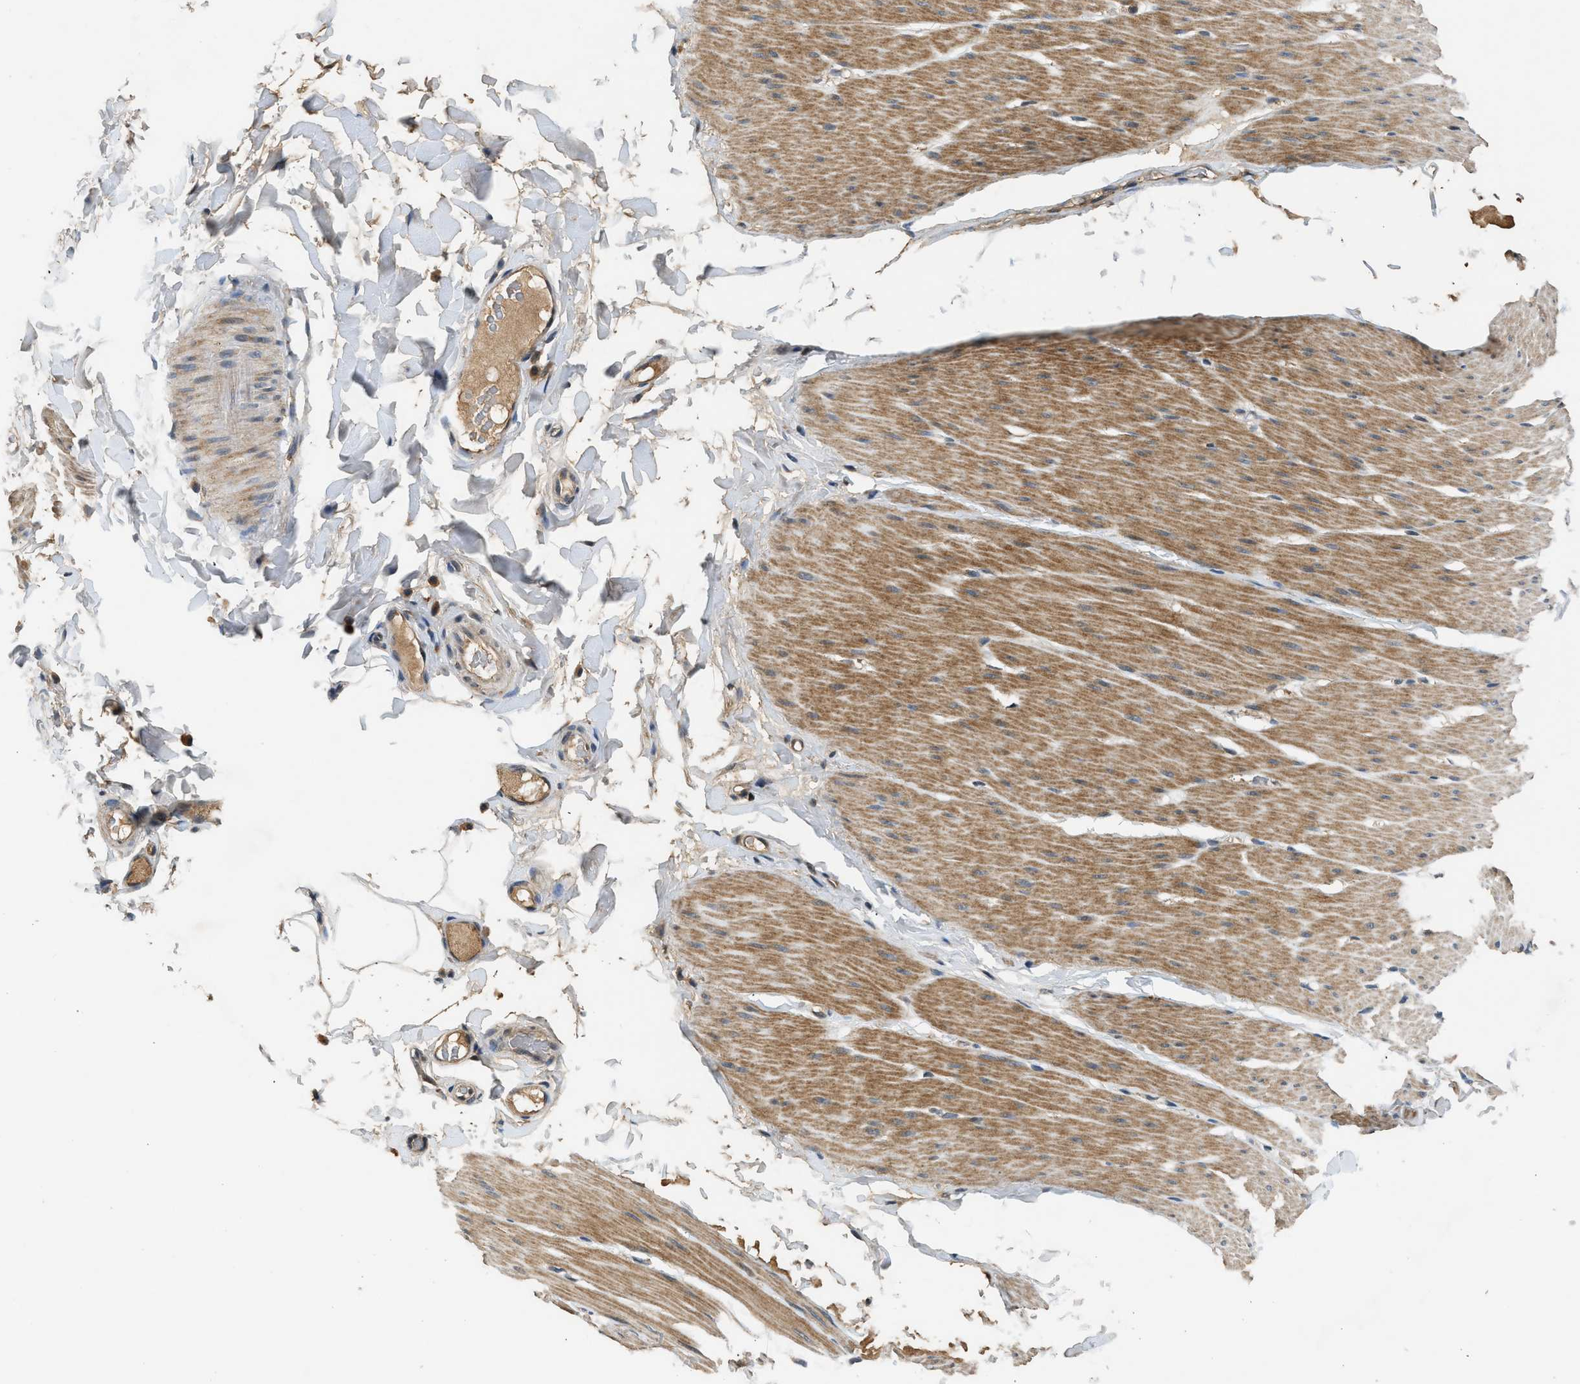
{"staining": {"intensity": "moderate", "quantity": "25%-75%", "location": "cytoplasmic/membranous"}, "tissue": "smooth muscle", "cell_type": "Smooth muscle cells", "image_type": "normal", "snomed": [{"axis": "morphology", "description": "Normal tissue, NOS"}, {"axis": "topography", "description": "Smooth muscle"}, {"axis": "topography", "description": "Colon"}], "caption": "IHC of normal human smooth muscle exhibits medium levels of moderate cytoplasmic/membranous expression in about 25%-75% of smooth muscle cells.", "gene": "SLC15A4", "patient": {"sex": "male", "age": 67}}